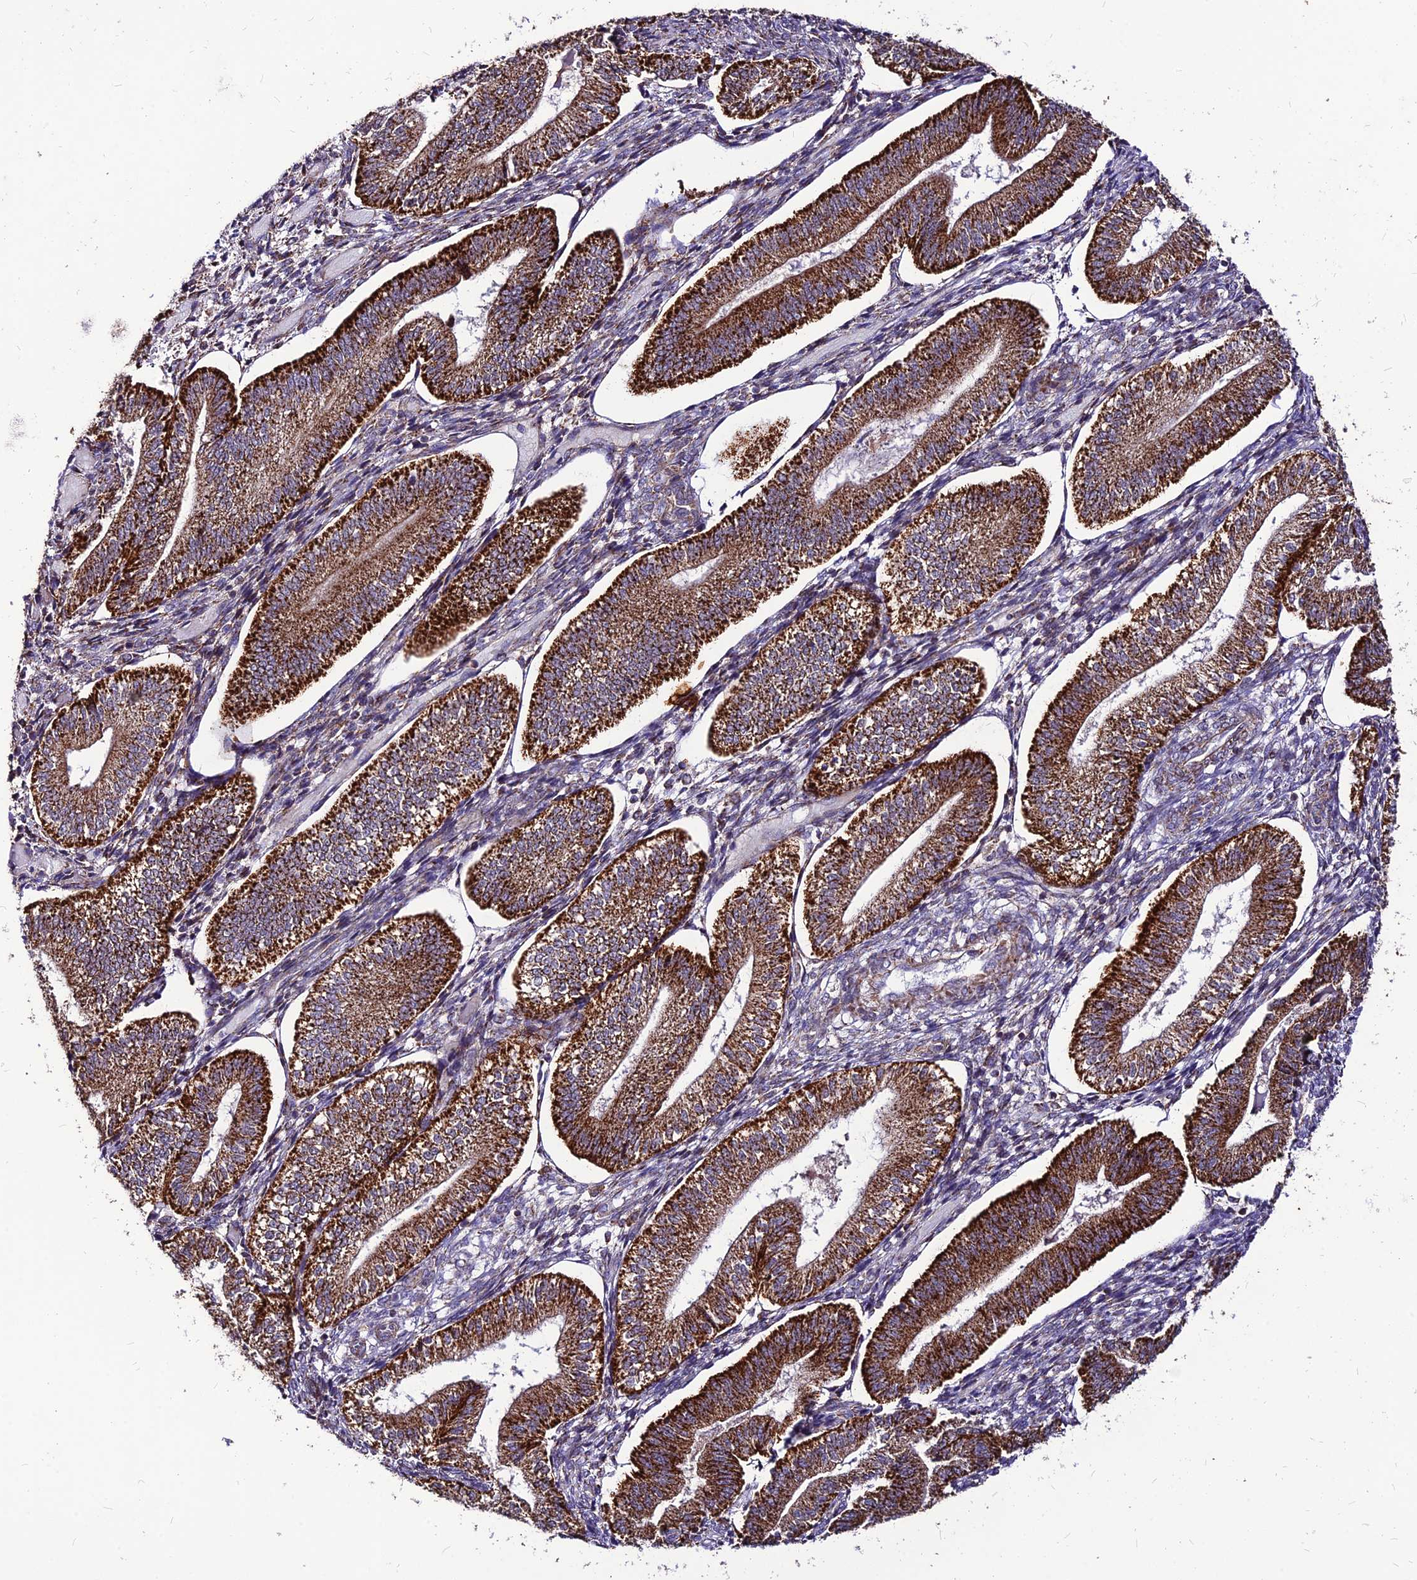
{"staining": {"intensity": "moderate", "quantity": "<25%", "location": "cytoplasmic/membranous"}, "tissue": "endometrium", "cell_type": "Cells in endometrial stroma", "image_type": "normal", "snomed": [{"axis": "morphology", "description": "Normal tissue, NOS"}, {"axis": "topography", "description": "Endometrium"}], "caption": "Normal endometrium shows moderate cytoplasmic/membranous positivity in about <25% of cells in endometrial stroma, visualized by immunohistochemistry. The protein is shown in brown color, while the nuclei are stained blue.", "gene": "ECI1", "patient": {"sex": "female", "age": 34}}